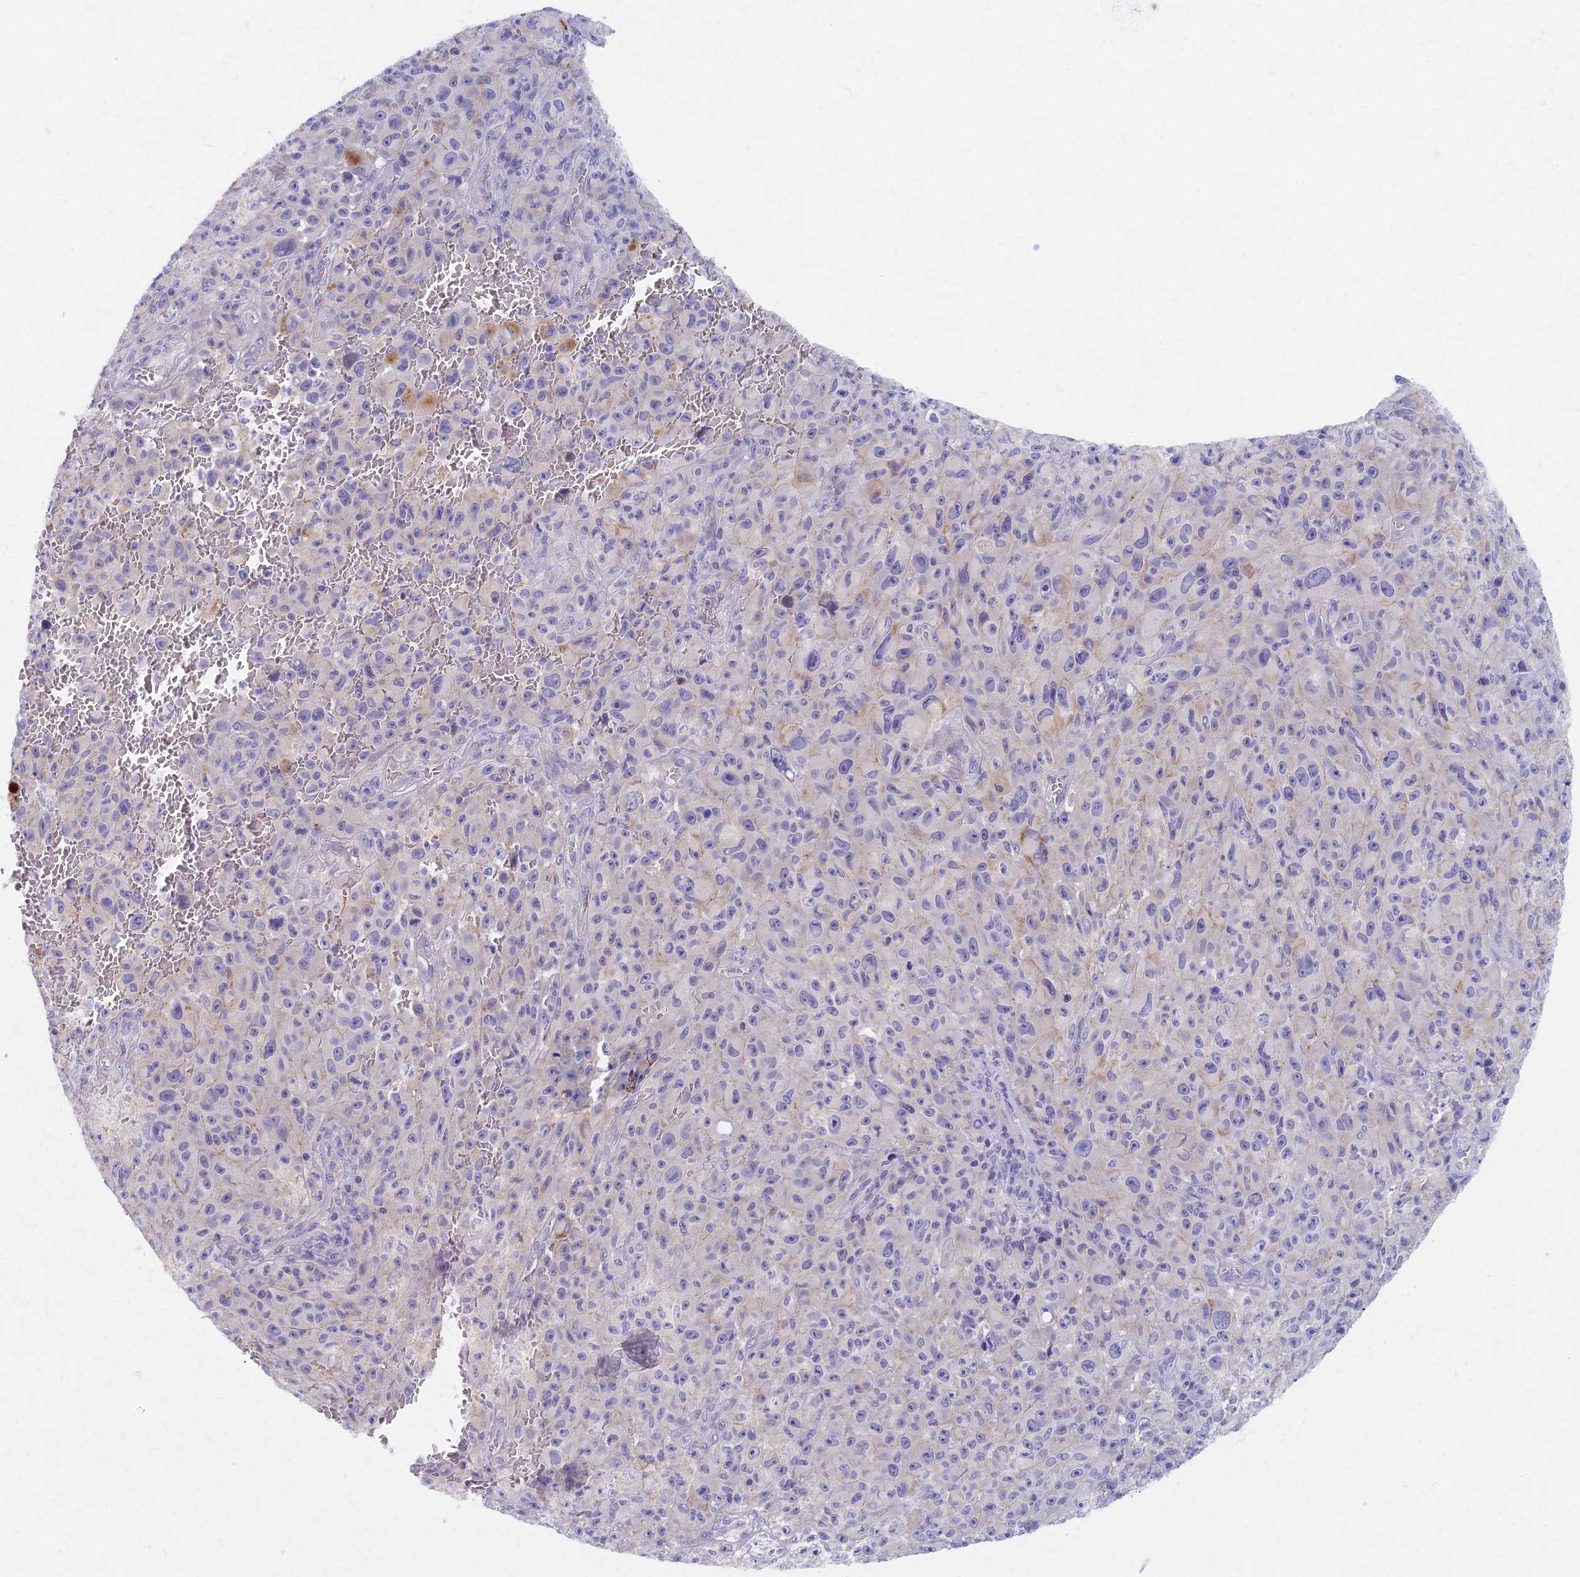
{"staining": {"intensity": "negative", "quantity": "none", "location": "none"}, "tissue": "melanoma", "cell_type": "Tumor cells", "image_type": "cancer", "snomed": [{"axis": "morphology", "description": "Malignant melanoma, NOS"}, {"axis": "topography", "description": "Skin"}], "caption": "High magnification brightfield microscopy of melanoma stained with DAB (3,3'-diaminobenzidine) (brown) and counterstained with hematoxylin (blue): tumor cells show no significant staining. Nuclei are stained in blue.", "gene": "AP4E1", "patient": {"sex": "female", "age": 82}}